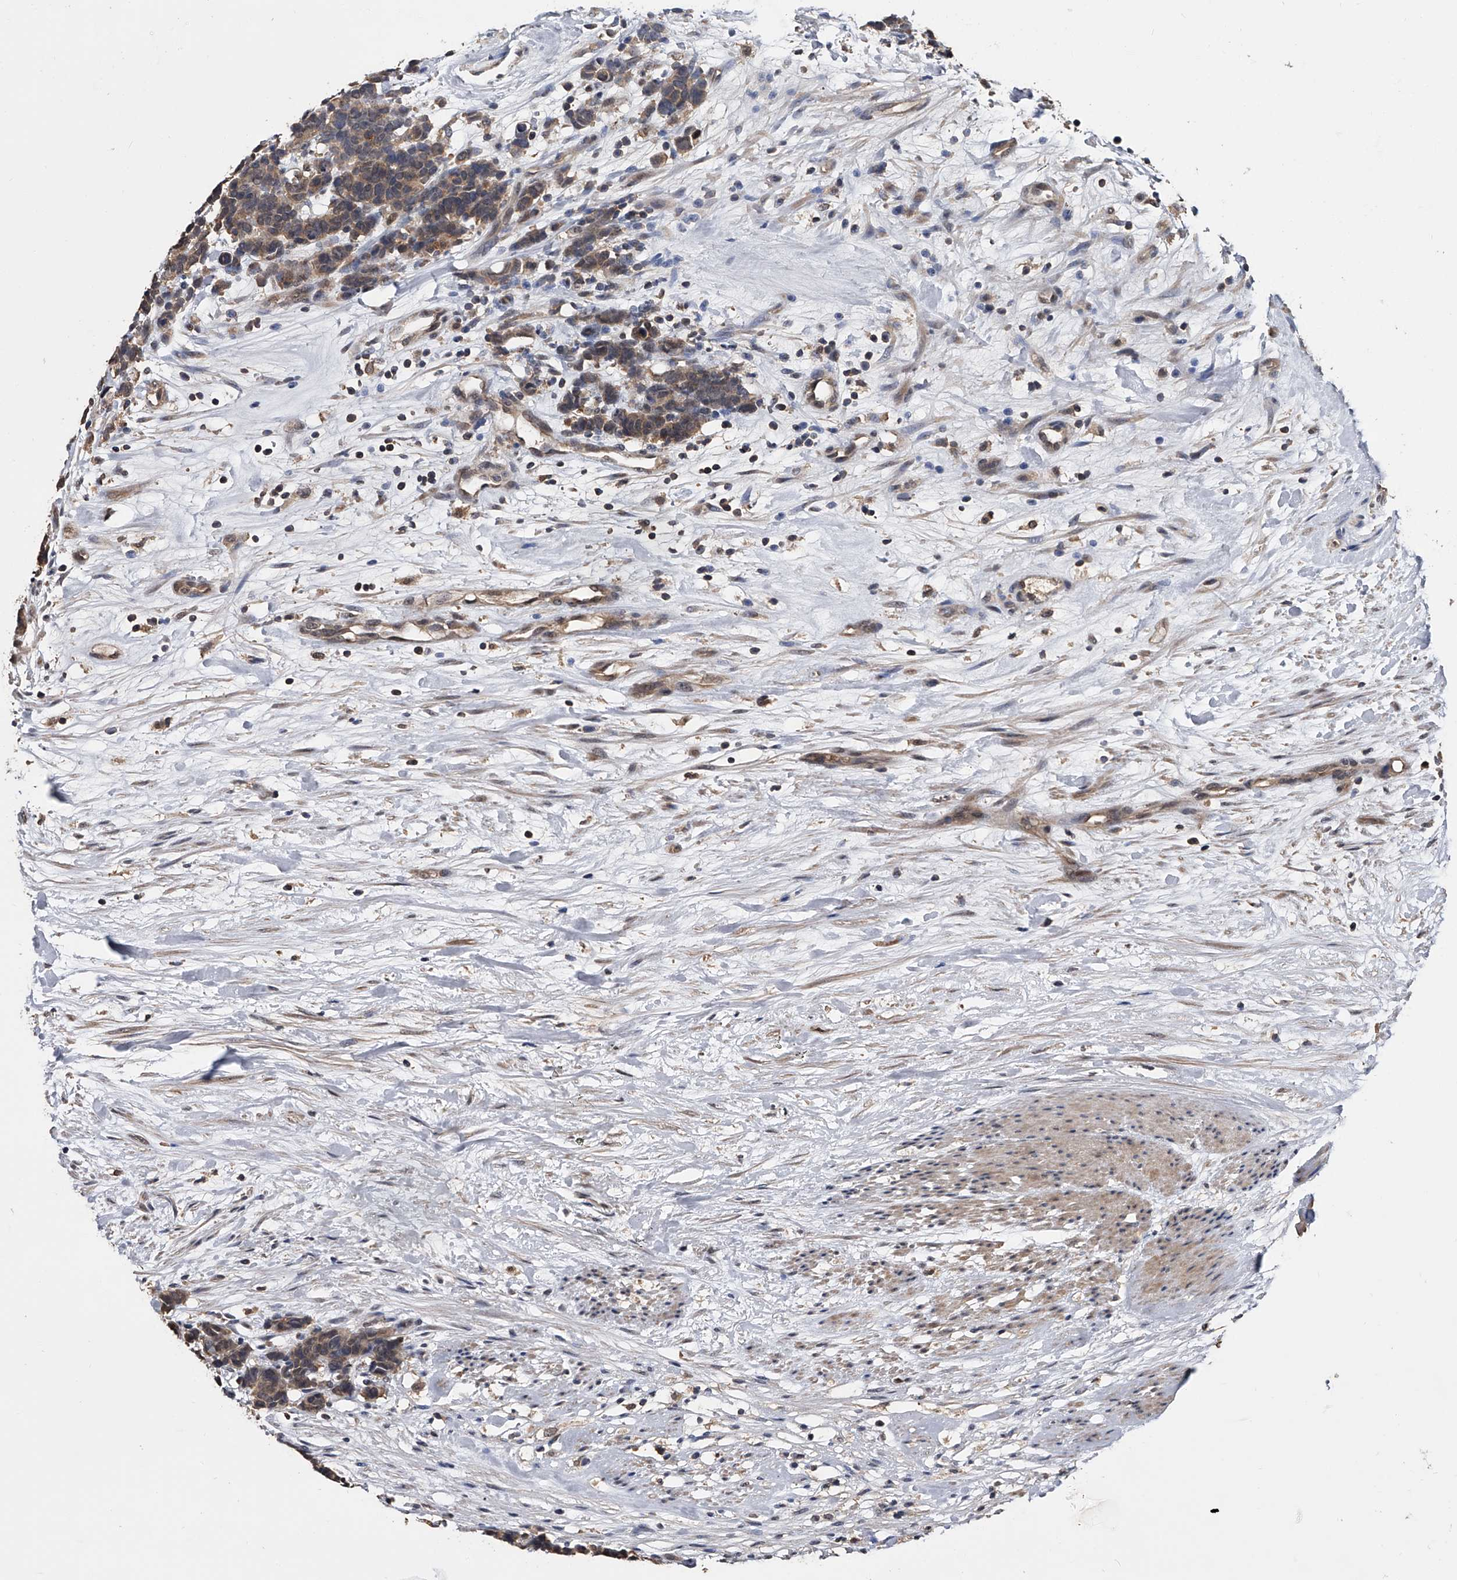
{"staining": {"intensity": "weak", "quantity": ">75%", "location": "cytoplasmic/membranous"}, "tissue": "carcinoid", "cell_type": "Tumor cells", "image_type": "cancer", "snomed": [{"axis": "morphology", "description": "Carcinoma, NOS"}, {"axis": "morphology", "description": "Carcinoid, malignant, NOS"}, {"axis": "topography", "description": "Urinary bladder"}], "caption": "Carcinoma stained with DAB immunohistochemistry exhibits low levels of weak cytoplasmic/membranous expression in about >75% of tumor cells.", "gene": "EFCAB7", "patient": {"sex": "male", "age": 57}}